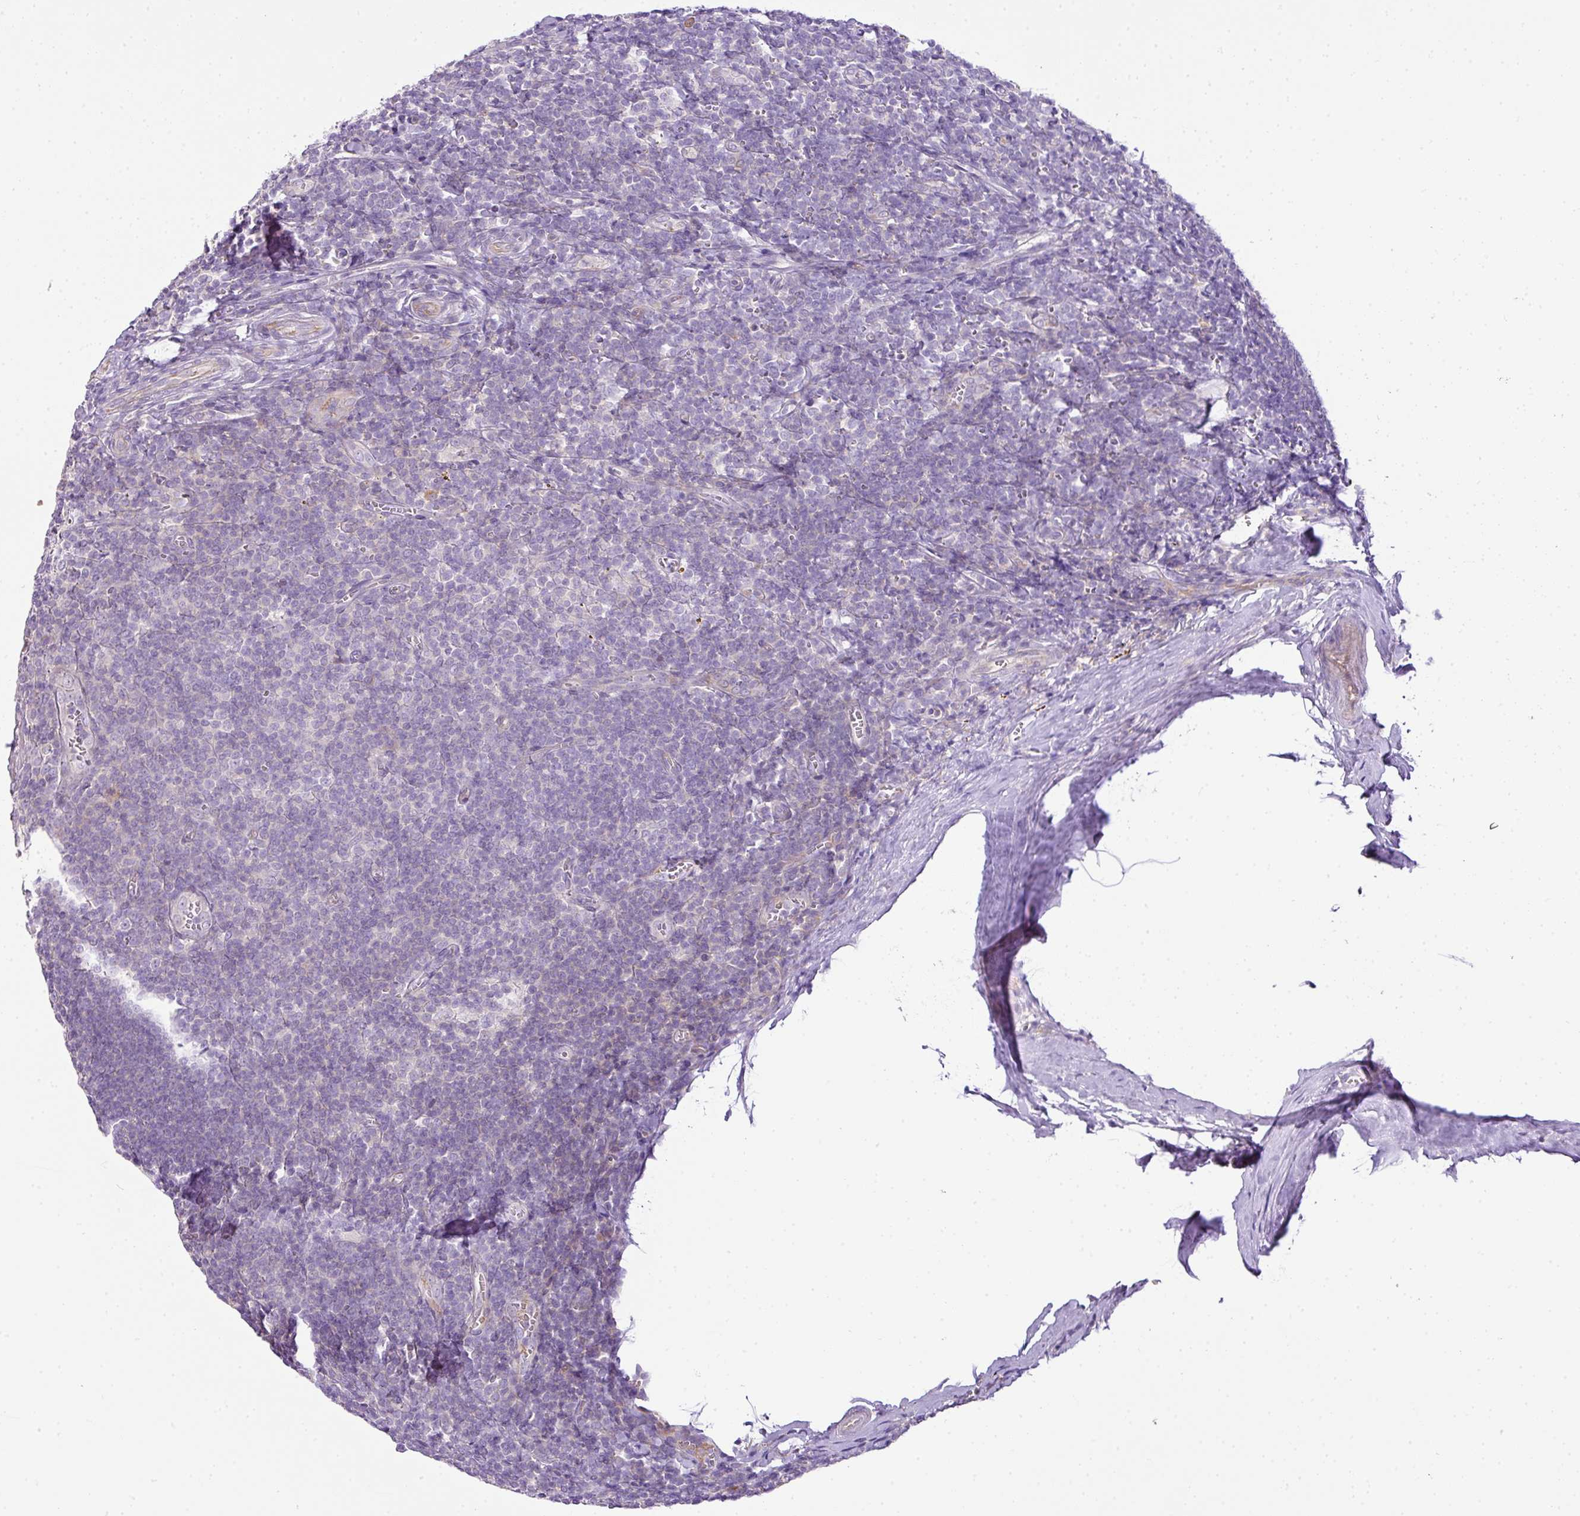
{"staining": {"intensity": "negative", "quantity": "none", "location": "none"}, "tissue": "tonsil", "cell_type": "Germinal center cells", "image_type": "normal", "snomed": [{"axis": "morphology", "description": "Normal tissue, NOS"}, {"axis": "topography", "description": "Tonsil"}], "caption": "An immunohistochemistry photomicrograph of benign tonsil is shown. There is no staining in germinal center cells of tonsil. (DAB immunohistochemistry, high magnification).", "gene": "HOXC13", "patient": {"sex": "male", "age": 27}}